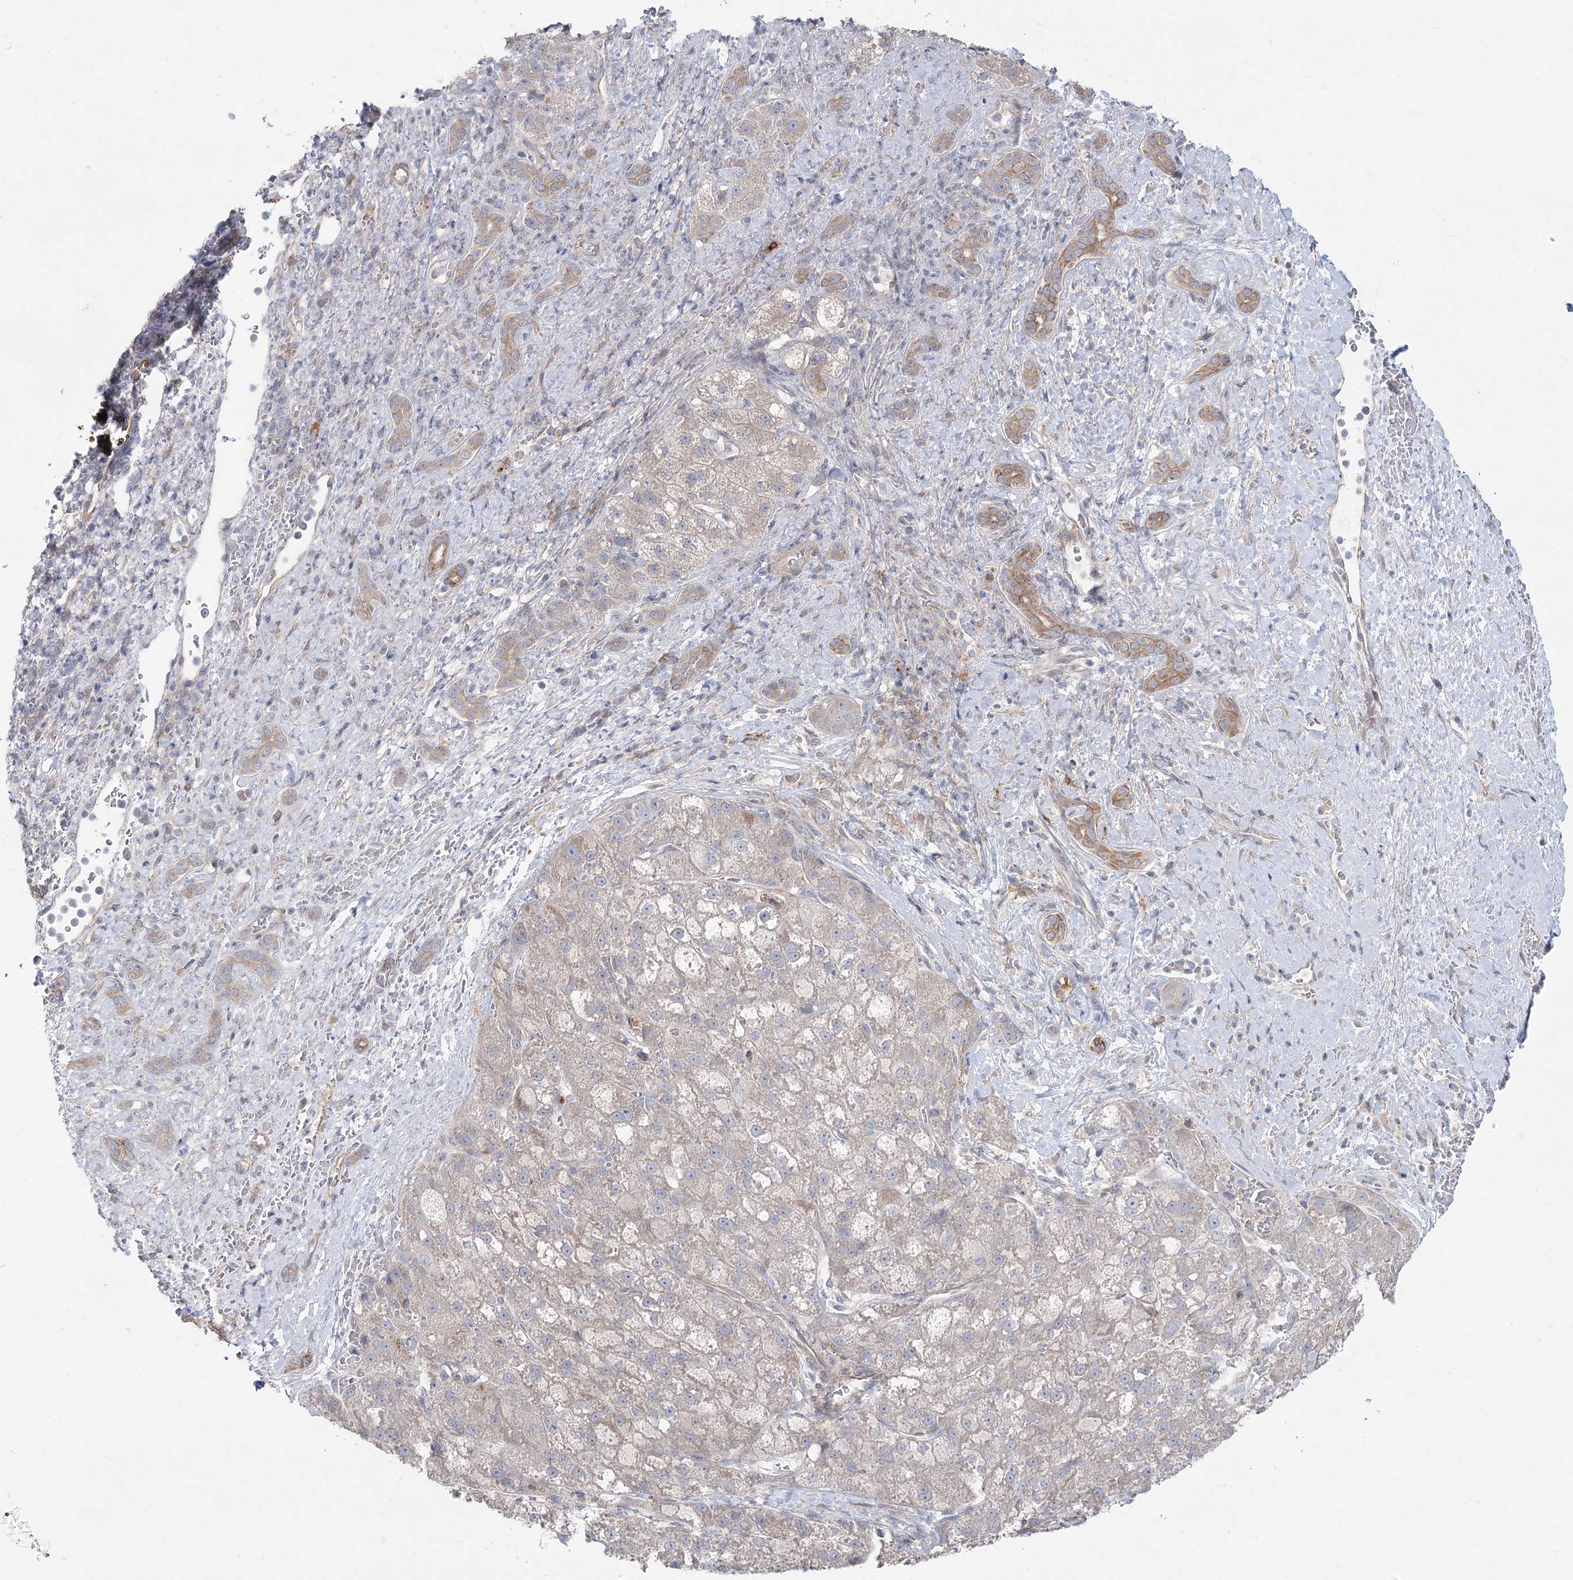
{"staining": {"intensity": "negative", "quantity": "none", "location": "none"}, "tissue": "liver cancer", "cell_type": "Tumor cells", "image_type": "cancer", "snomed": [{"axis": "morphology", "description": "Normal tissue, NOS"}, {"axis": "morphology", "description": "Carcinoma, Hepatocellular, NOS"}, {"axis": "topography", "description": "Liver"}], "caption": "Liver cancer (hepatocellular carcinoma) was stained to show a protein in brown. There is no significant positivity in tumor cells.", "gene": "SCN11A", "patient": {"sex": "male", "age": 57}}